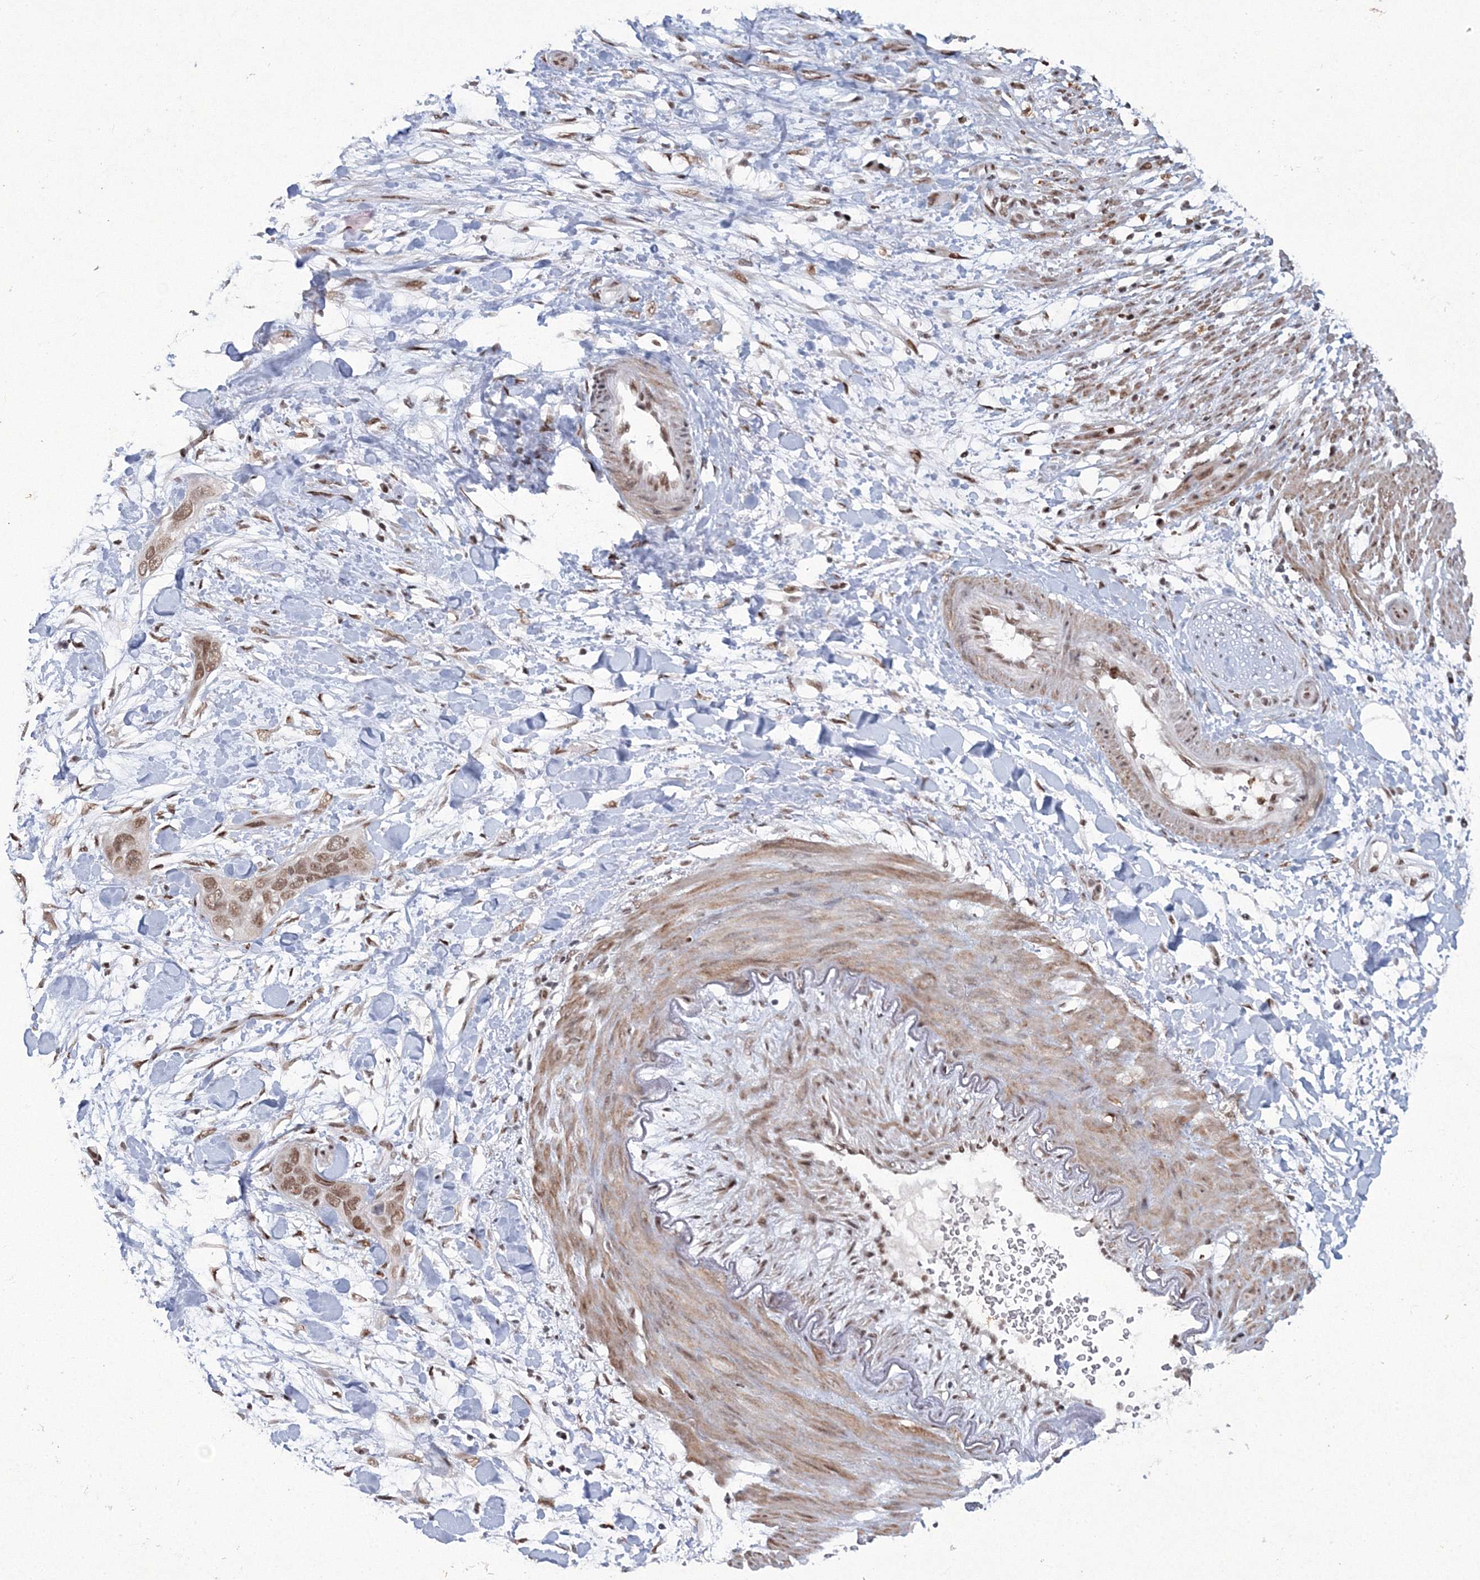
{"staining": {"intensity": "moderate", "quantity": ">75%", "location": "nuclear"}, "tissue": "pancreatic cancer", "cell_type": "Tumor cells", "image_type": "cancer", "snomed": [{"axis": "morphology", "description": "Adenocarcinoma, NOS"}, {"axis": "topography", "description": "Pancreas"}], "caption": "The histopathology image reveals staining of pancreatic cancer (adenocarcinoma), revealing moderate nuclear protein staining (brown color) within tumor cells. The staining was performed using DAB to visualize the protein expression in brown, while the nuclei were stained in blue with hematoxylin (Magnification: 20x).", "gene": "C3orf33", "patient": {"sex": "female", "age": 60}}